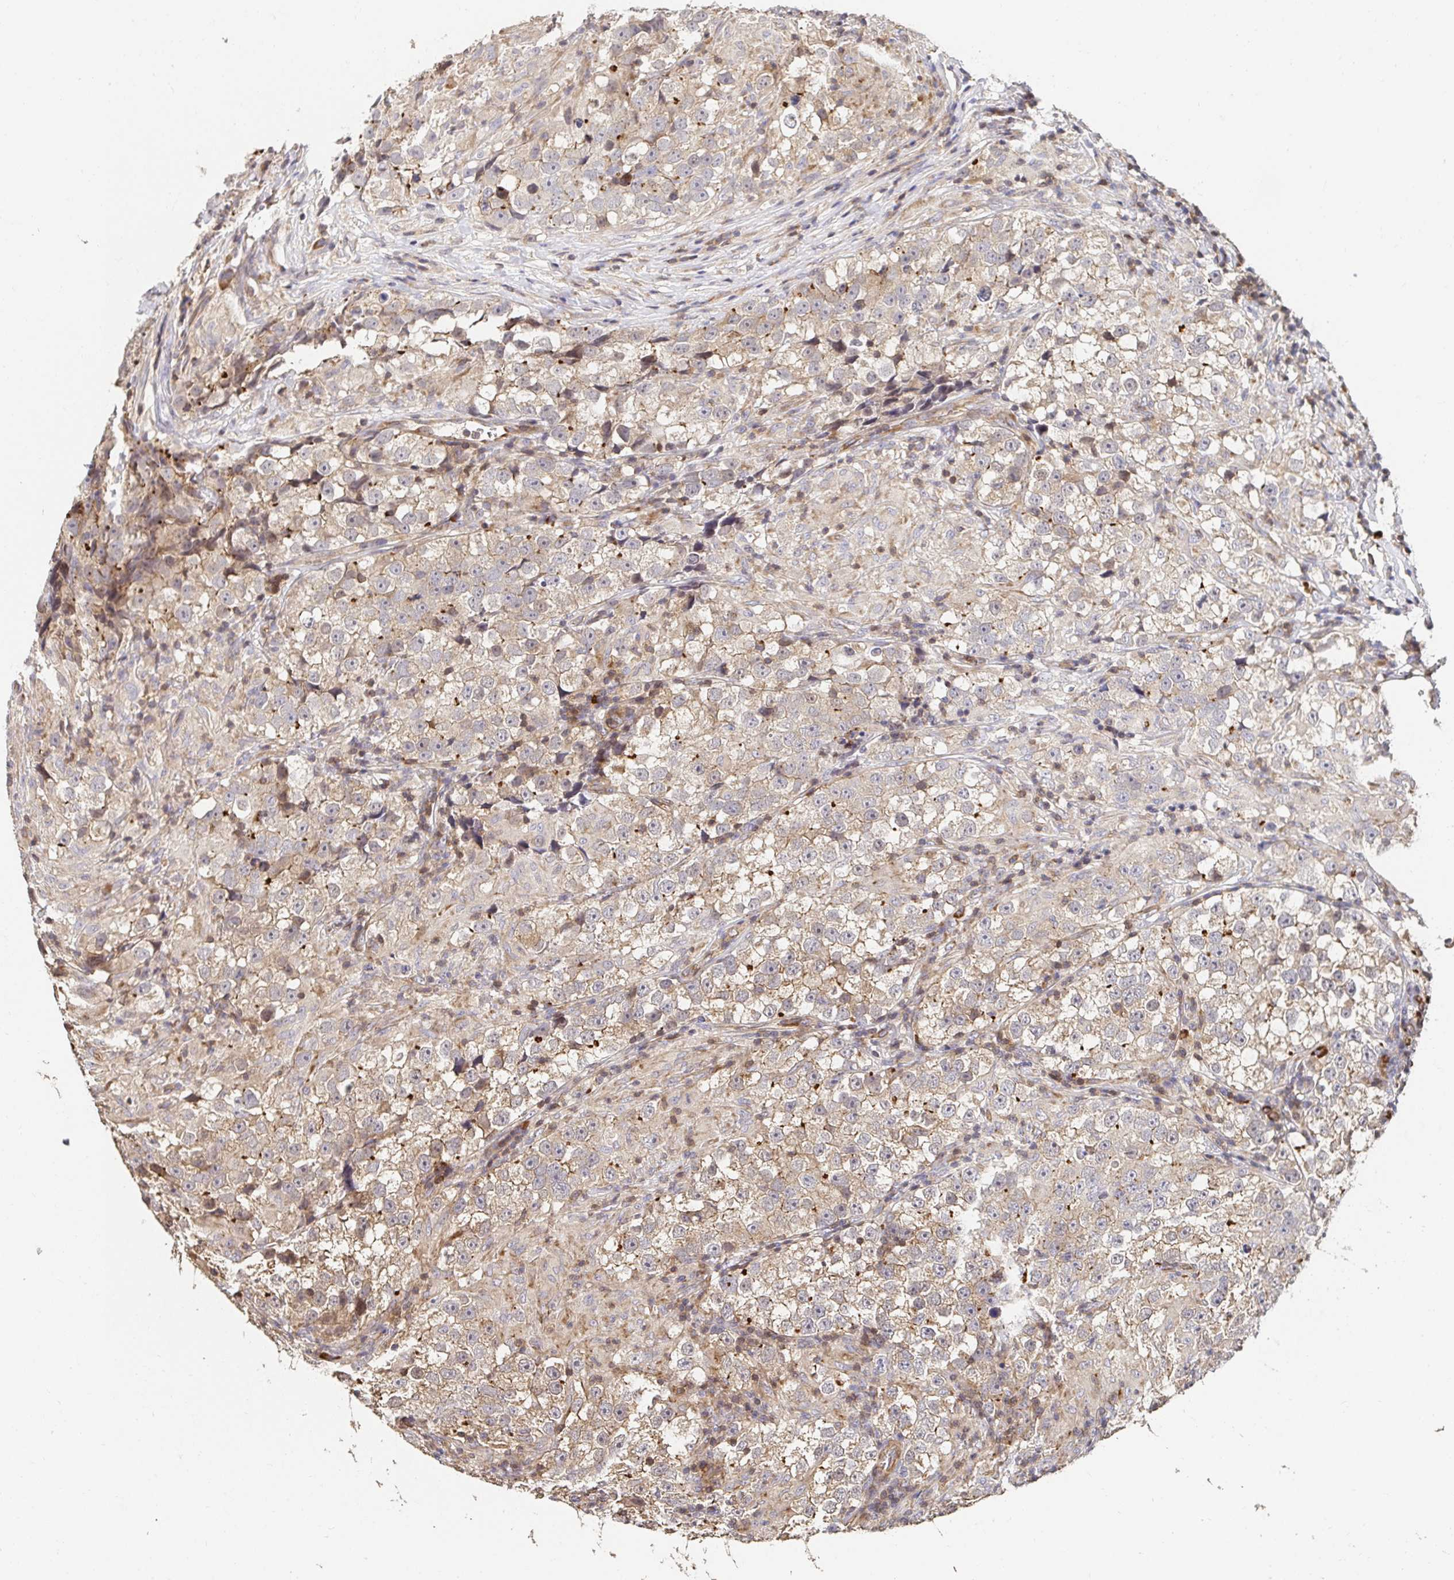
{"staining": {"intensity": "weak", "quantity": ">75%", "location": "cytoplasmic/membranous"}, "tissue": "testis cancer", "cell_type": "Tumor cells", "image_type": "cancer", "snomed": [{"axis": "morphology", "description": "Seminoma, NOS"}, {"axis": "topography", "description": "Testis"}], "caption": "An image of human seminoma (testis) stained for a protein displays weak cytoplasmic/membranous brown staining in tumor cells.", "gene": "APBB1", "patient": {"sex": "male", "age": 46}}